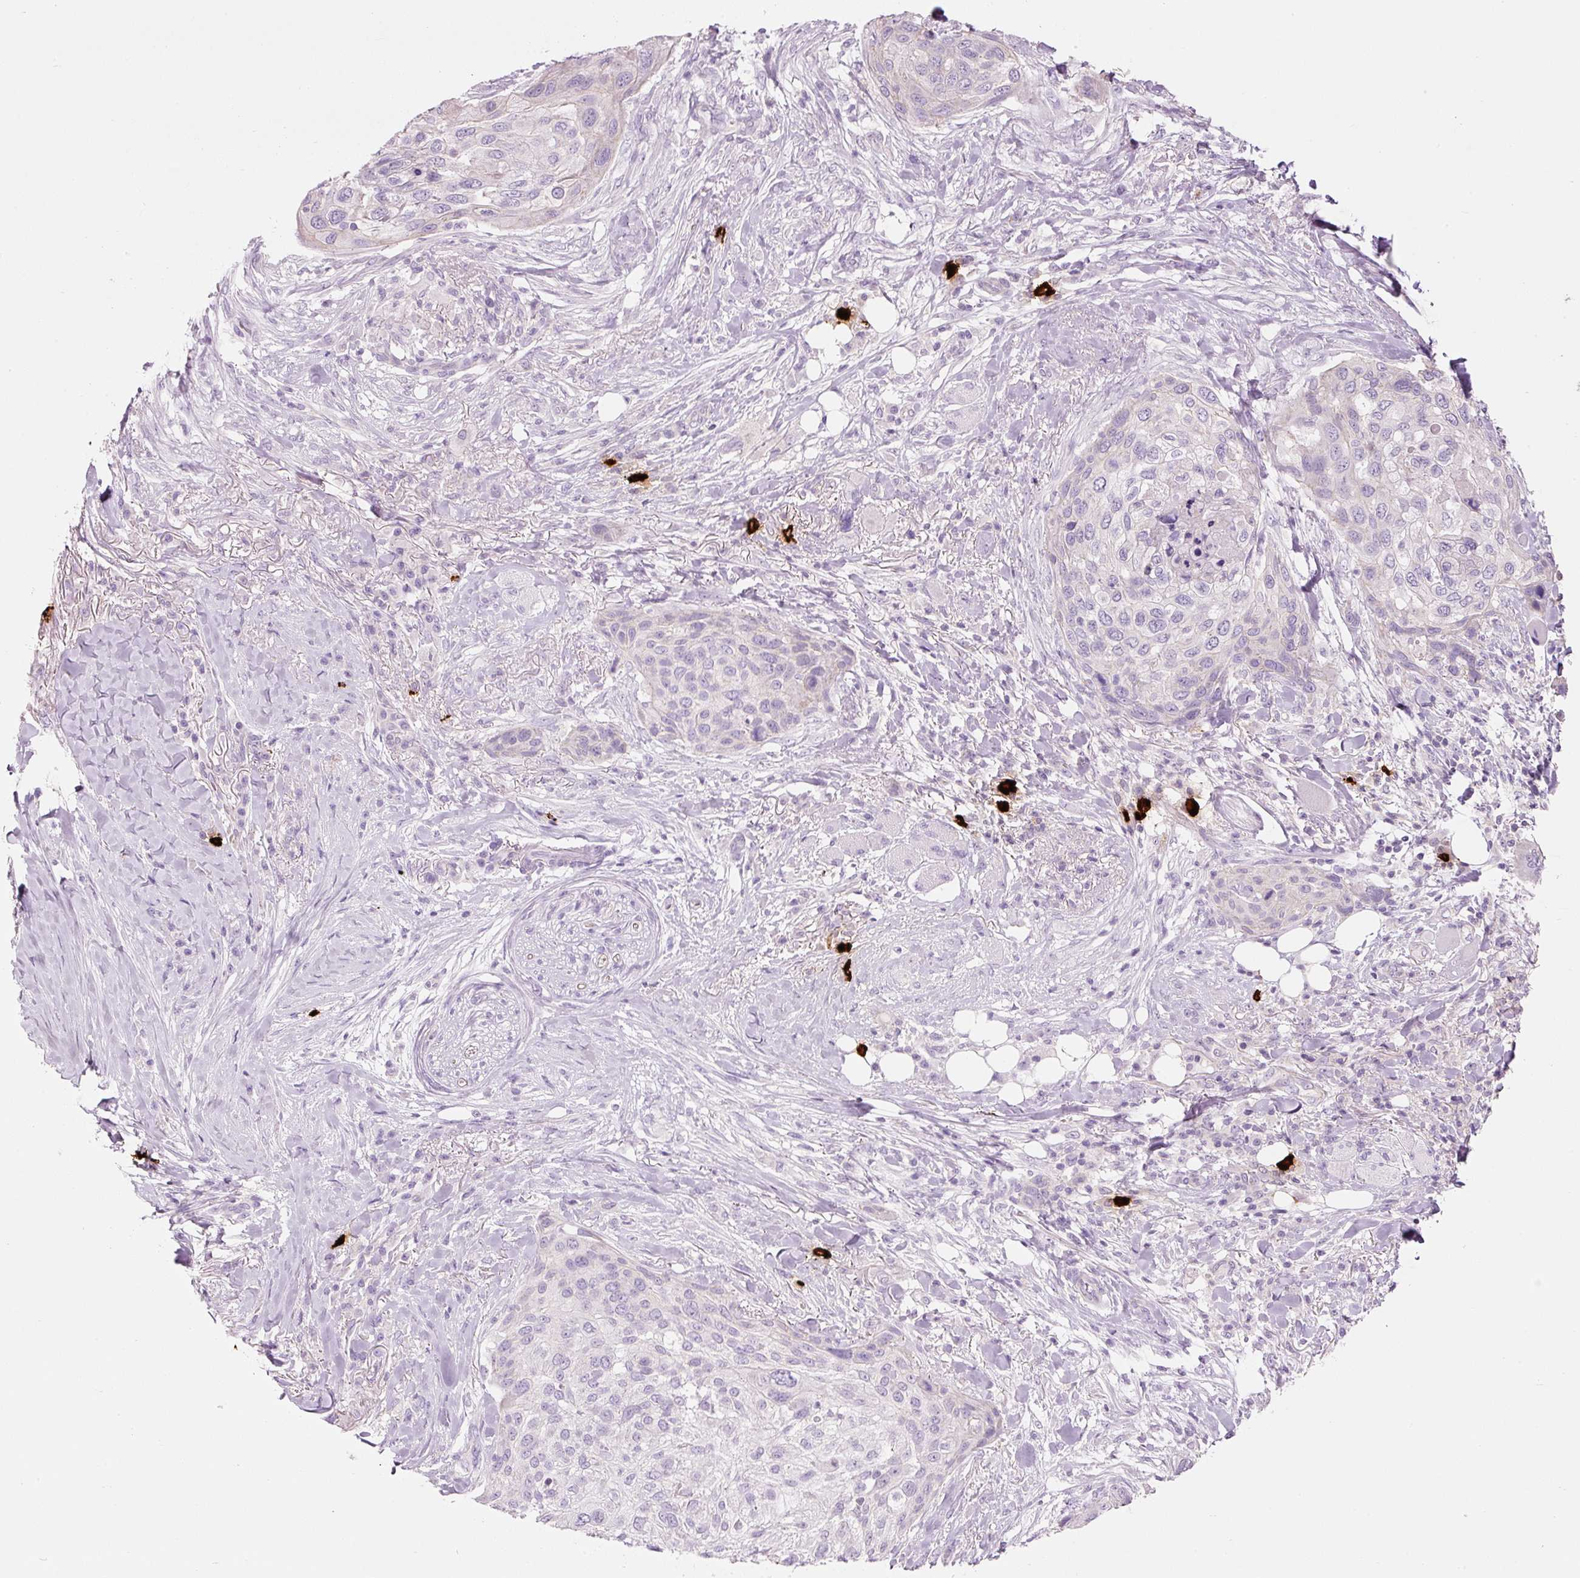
{"staining": {"intensity": "negative", "quantity": "none", "location": "none"}, "tissue": "skin cancer", "cell_type": "Tumor cells", "image_type": "cancer", "snomed": [{"axis": "morphology", "description": "Squamous cell carcinoma, NOS"}, {"axis": "topography", "description": "Skin"}], "caption": "Skin squamous cell carcinoma stained for a protein using immunohistochemistry exhibits no expression tumor cells.", "gene": "CMA1", "patient": {"sex": "female", "age": 87}}